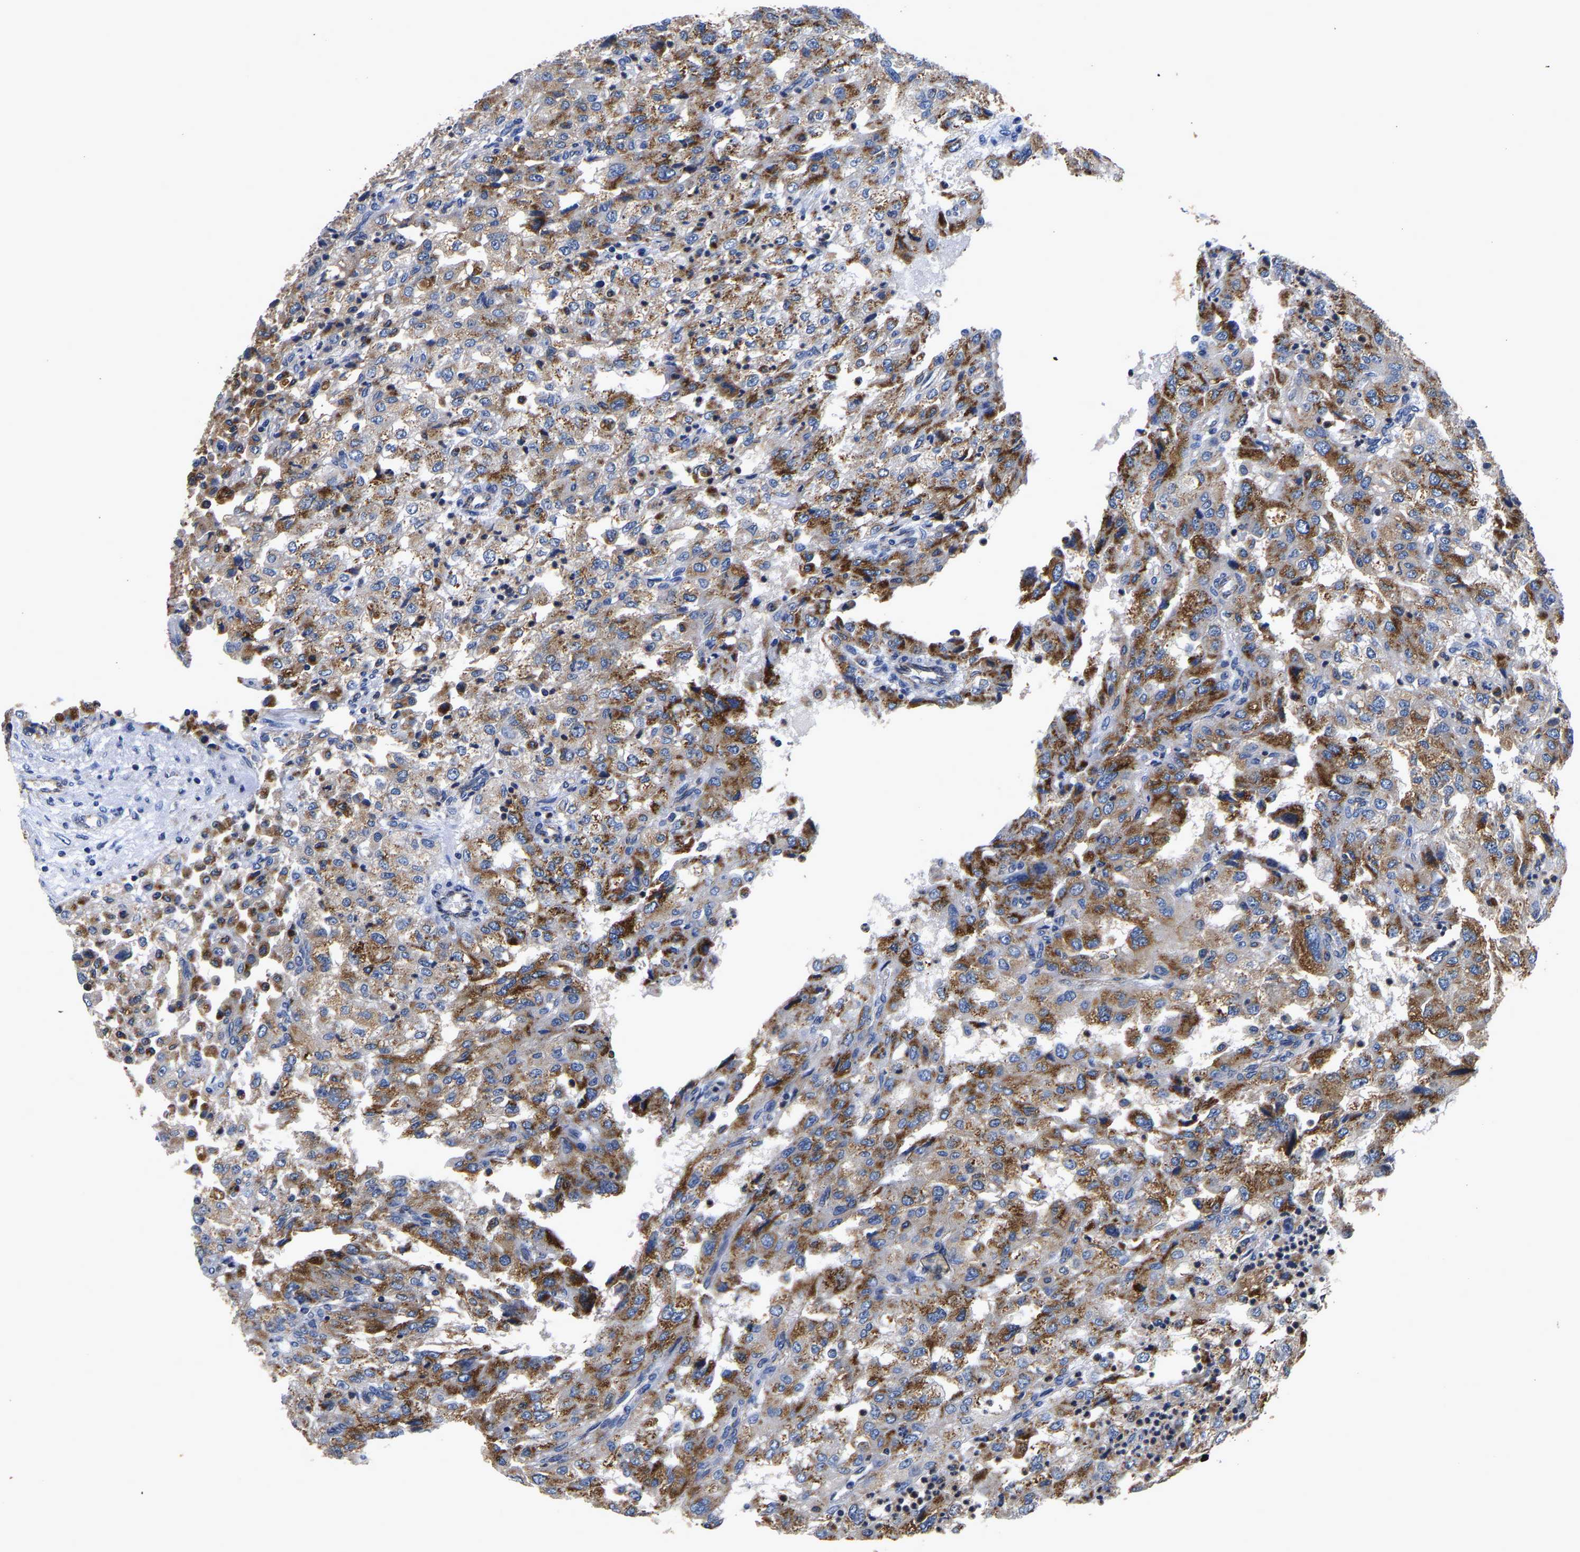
{"staining": {"intensity": "strong", "quantity": ">75%", "location": "cytoplasmic/membranous"}, "tissue": "renal cancer", "cell_type": "Tumor cells", "image_type": "cancer", "snomed": [{"axis": "morphology", "description": "Adenocarcinoma, NOS"}, {"axis": "topography", "description": "Kidney"}], "caption": "Human renal adenocarcinoma stained with a brown dye displays strong cytoplasmic/membranous positive expression in approximately >75% of tumor cells.", "gene": "GRN", "patient": {"sex": "female", "age": 54}}